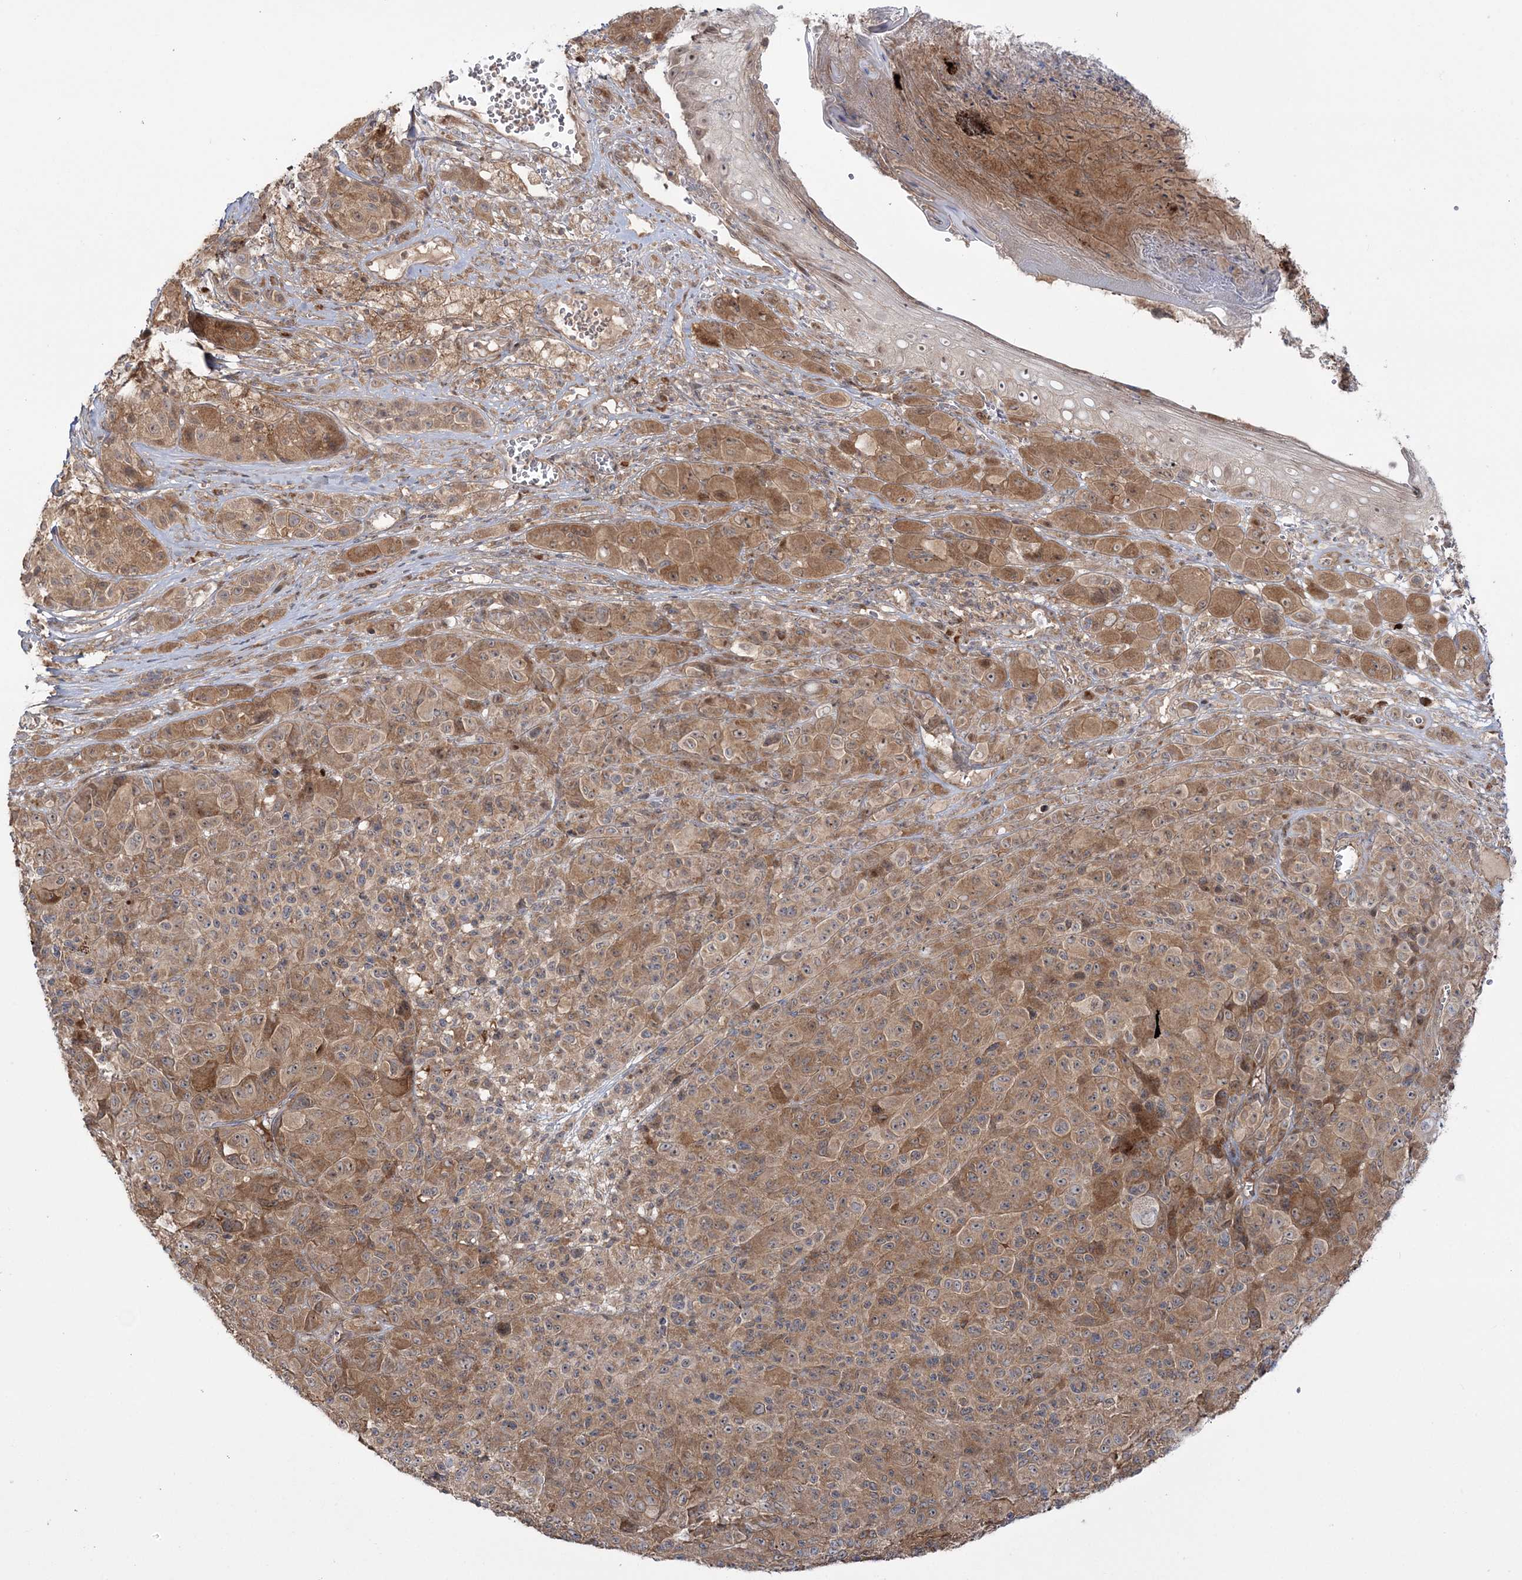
{"staining": {"intensity": "moderate", "quantity": ">75%", "location": "cytoplasmic/membranous"}, "tissue": "melanoma", "cell_type": "Tumor cells", "image_type": "cancer", "snomed": [{"axis": "morphology", "description": "Malignant melanoma, NOS"}, {"axis": "topography", "description": "Skin of trunk"}], "caption": "Immunohistochemistry image of malignant melanoma stained for a protein (brown), which demonstrates medium levels of moderate cytoplasmic/membranous expression in approximately >75% of tumor cells.", "gene": "MOCS2", "patient": {"sex": "male", "age": 71}}